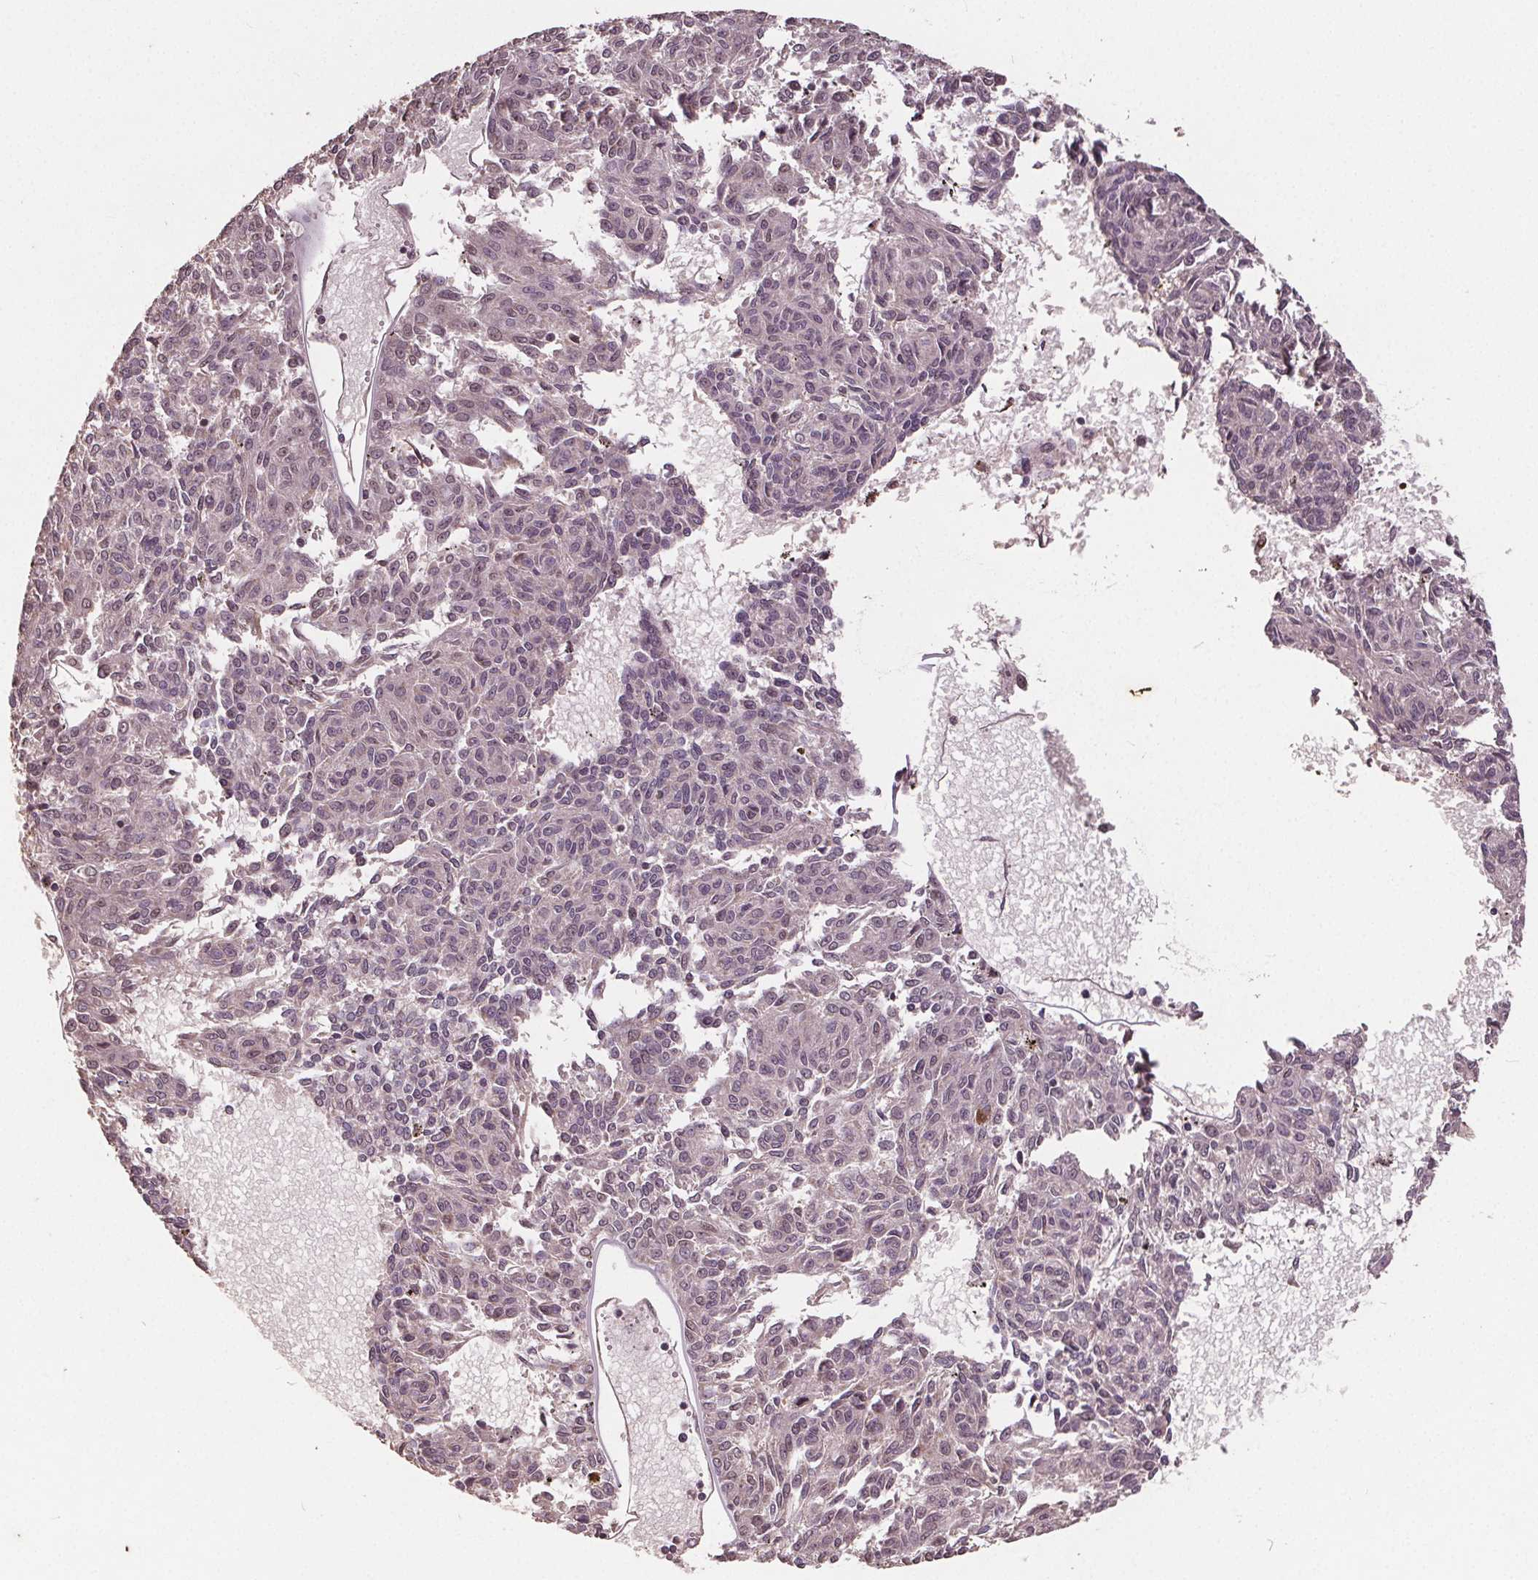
{"staining": {"intensity": "negative", "quantity": "none", "location": "none"}, "tissue": "melanoma", "cell_type": "Tumor cells", "image_type": "cancer", "snomed": [{"axis": "morphology", "description": "Malignant melanoma, NOS"}, {"axis": "topography", "description": "Skin"}], "caption": "Tumor cells show no significant staining in malignant melanoma.", "gene": "DNMT3B", "patient": {"sex": "female", "age": 72}}